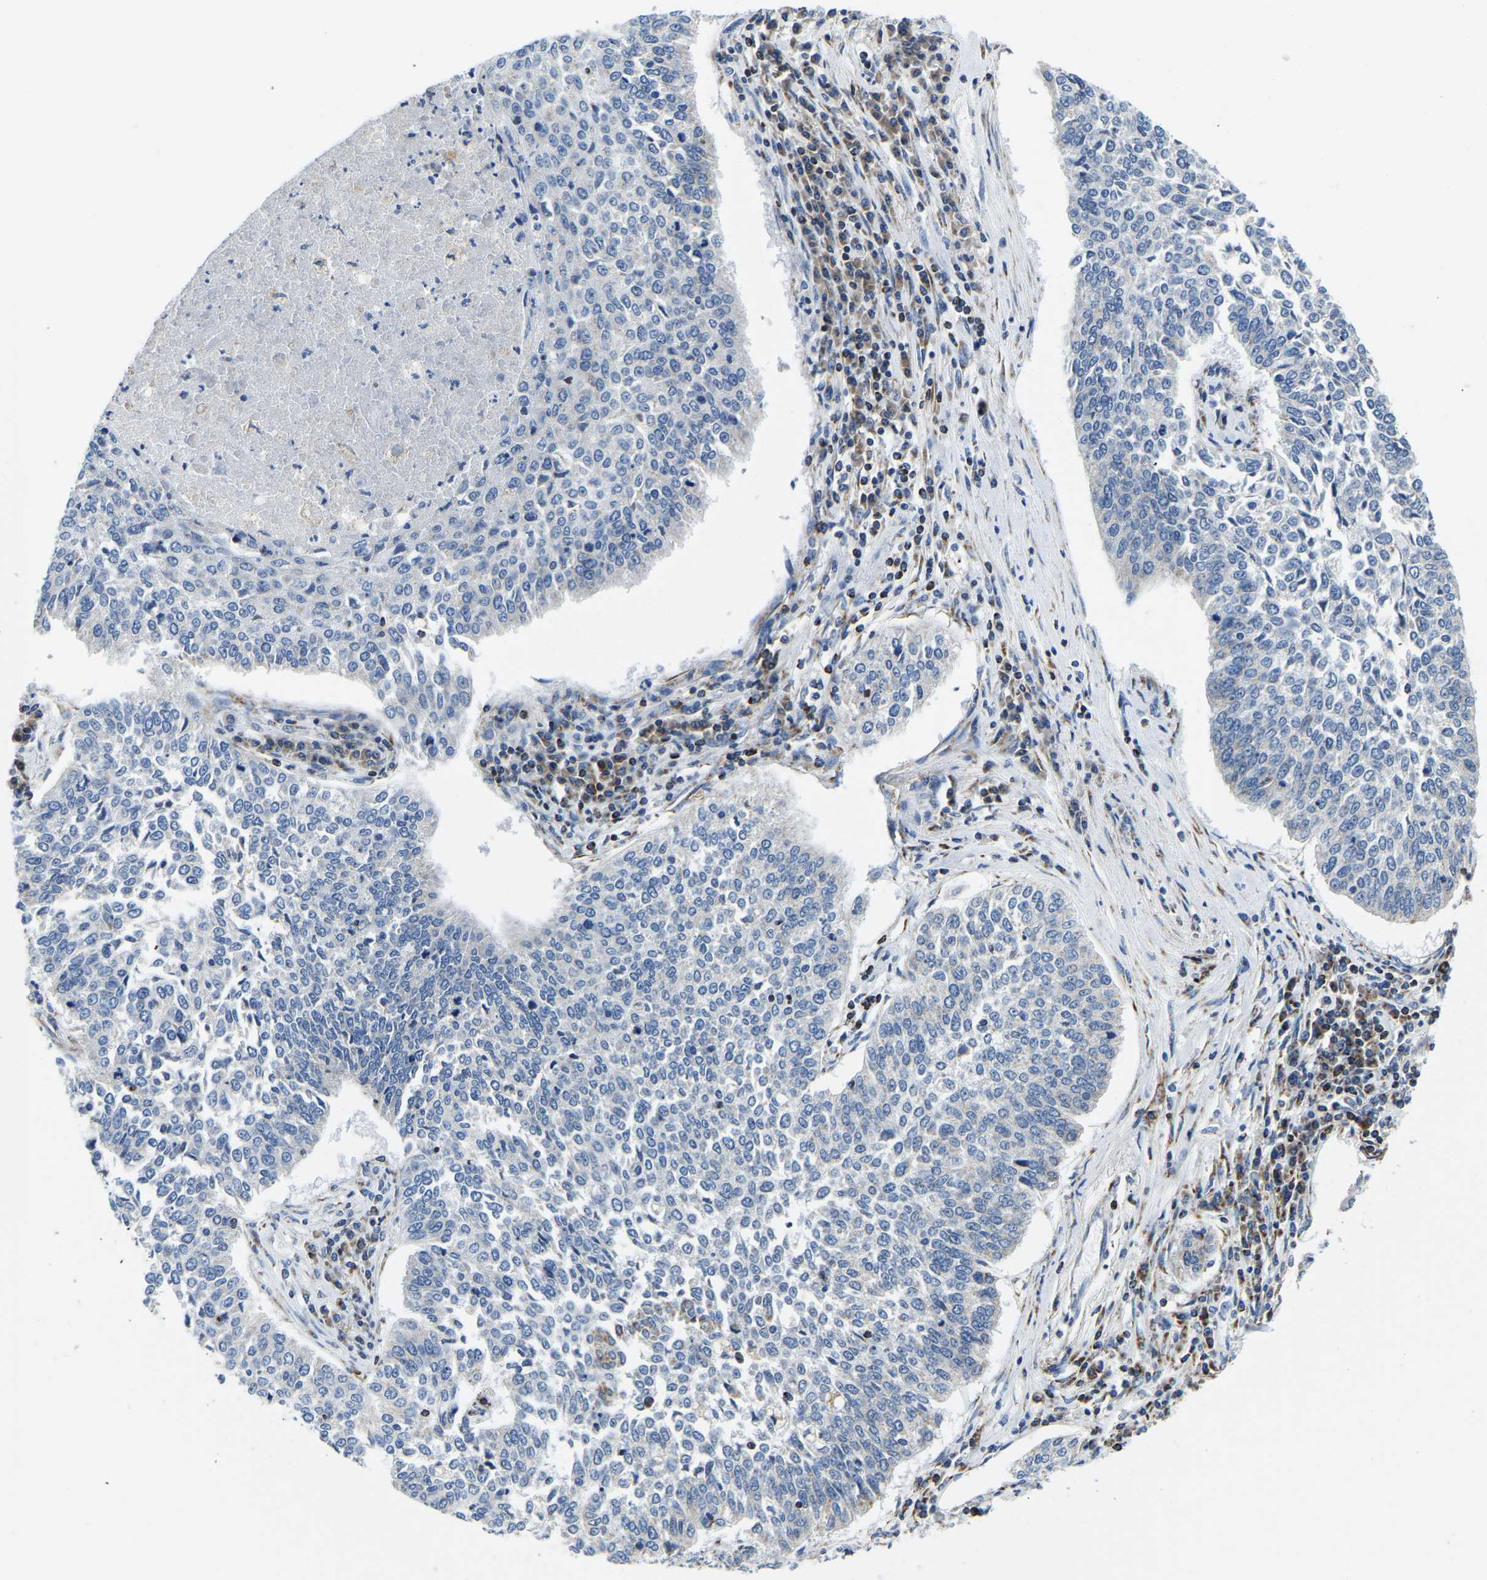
{"staining": {"intensity": "negative", "quantity": "none", "location": "none"}, "tissue": "lung cancer", "cell_type": "Tumor cells", "image_type": "cancer", "snomed": [{"axis": "morphology", "description": "Normal tissue, NOS"}, {"axis": "morphology", "description": "Squamous cell carcinoma, NOS"}, {"axis": "topography", "description": "Cartilage tissue"}, {"axis": "topography", "description": "Bronchus"}, {"axis": "topography", "description": "Lung"}], "caption": "A histopathology image of lung squamous cell carcinoma stained for a protein displays no brown staining in tumor cells.", "gene": "SFXN1", "patient": {"sex": "female", "age": 49}}